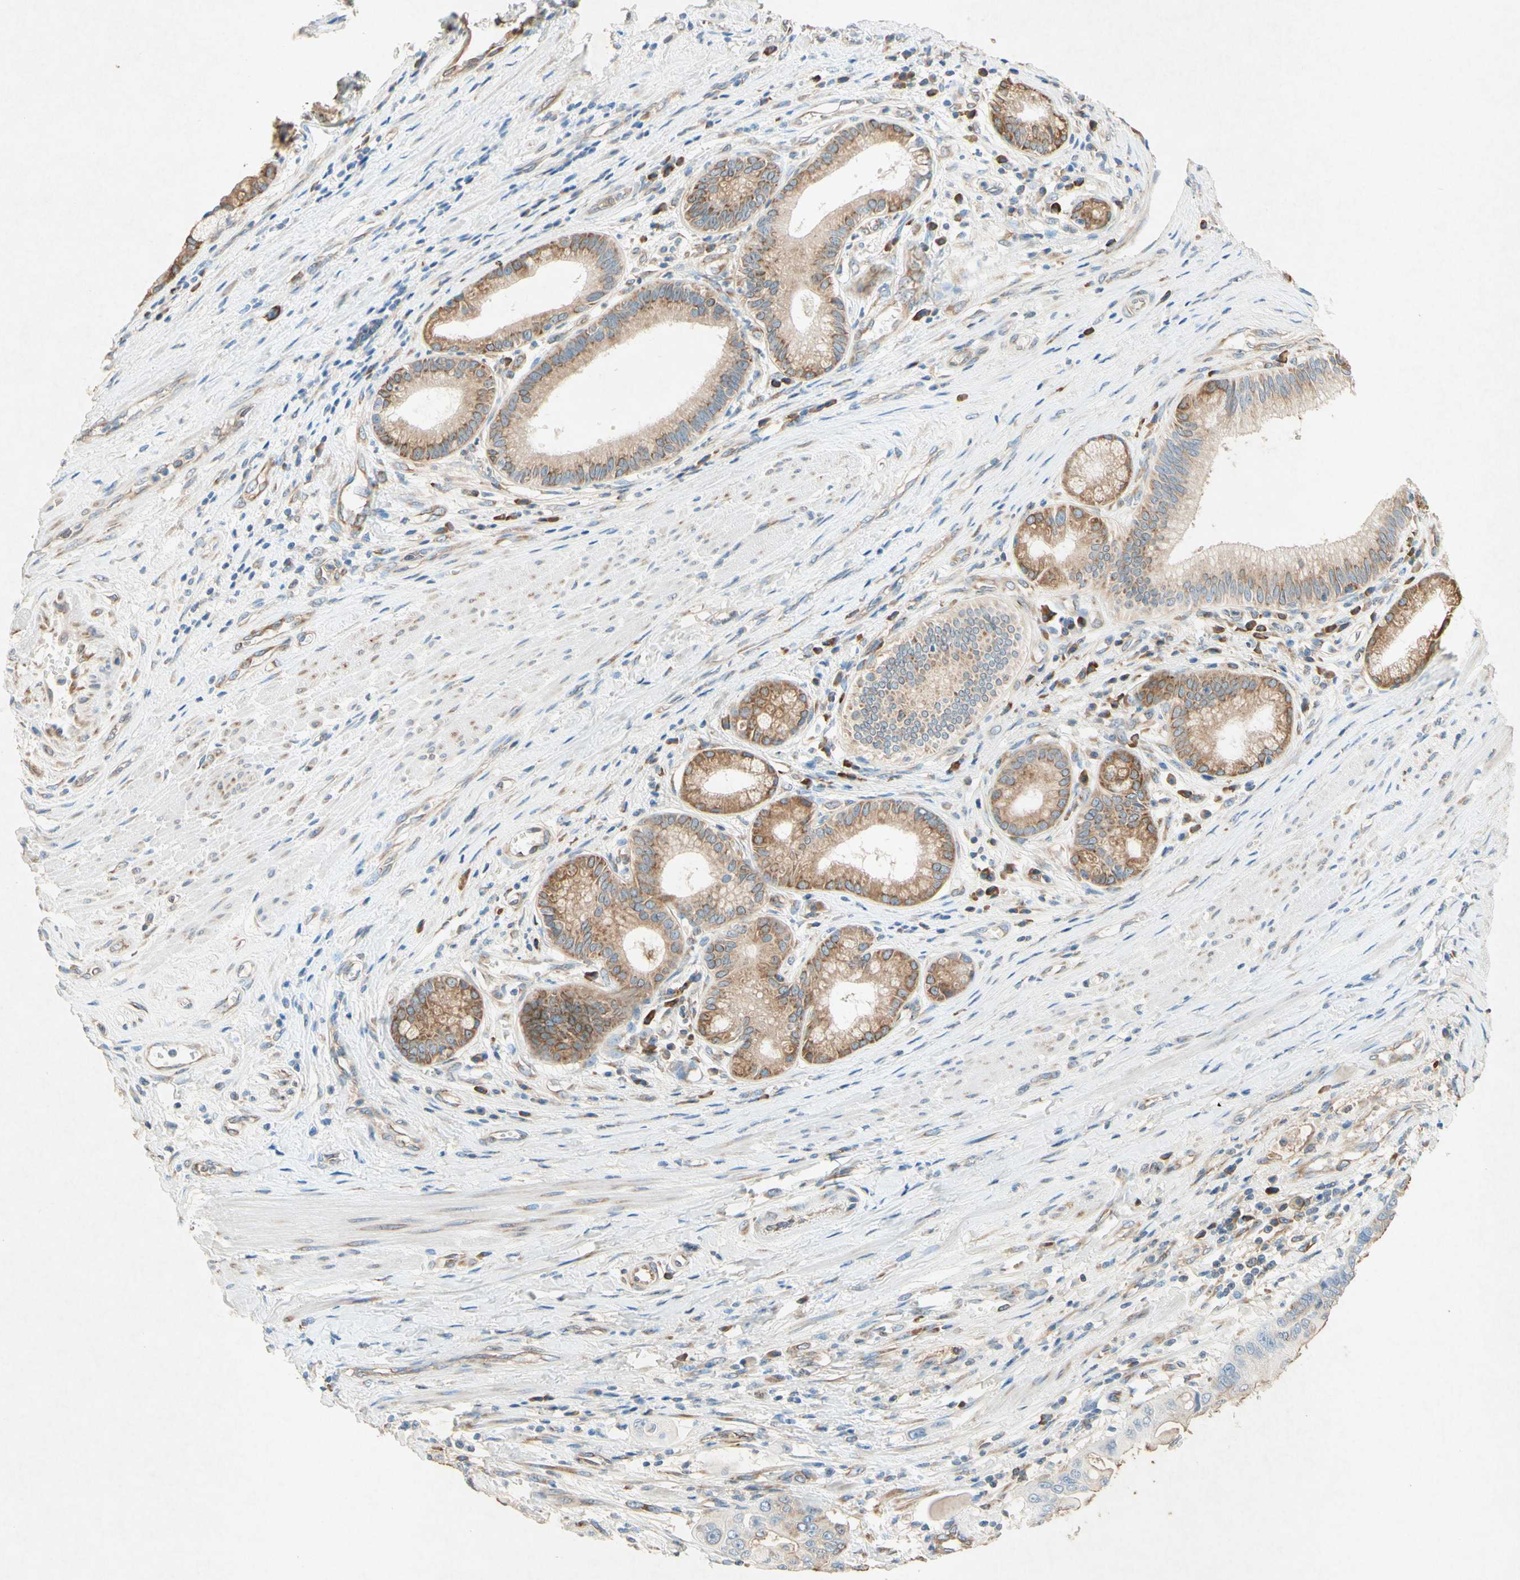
{"staining": {"intensity": "moderate", "quantity": ">75%", "location": "cytoplasmic/membranous"}, "tissue": "pancreatic cancer", "cell_type": "Tumor cells", "image_type": "cancer", "snomed": [{"axis": "morphology", "description": "Adenocarcinoma, NOS"}, {"axis": "topography", "description": "Pancreas"}], "caption": "Tumor cells demonstrate medium levels of moderate cytoplasmic/membranous staining in about >75% of cells in pancreatic adenocarcinoma. (Stains: DAB (3,3'-diaminobenzidine) in brown, nuclei in blue, Microscopy: brightfield microscopy at high magnification).", "gene": "PABPC1", "patient": {"sex": "female", "age": 75}}